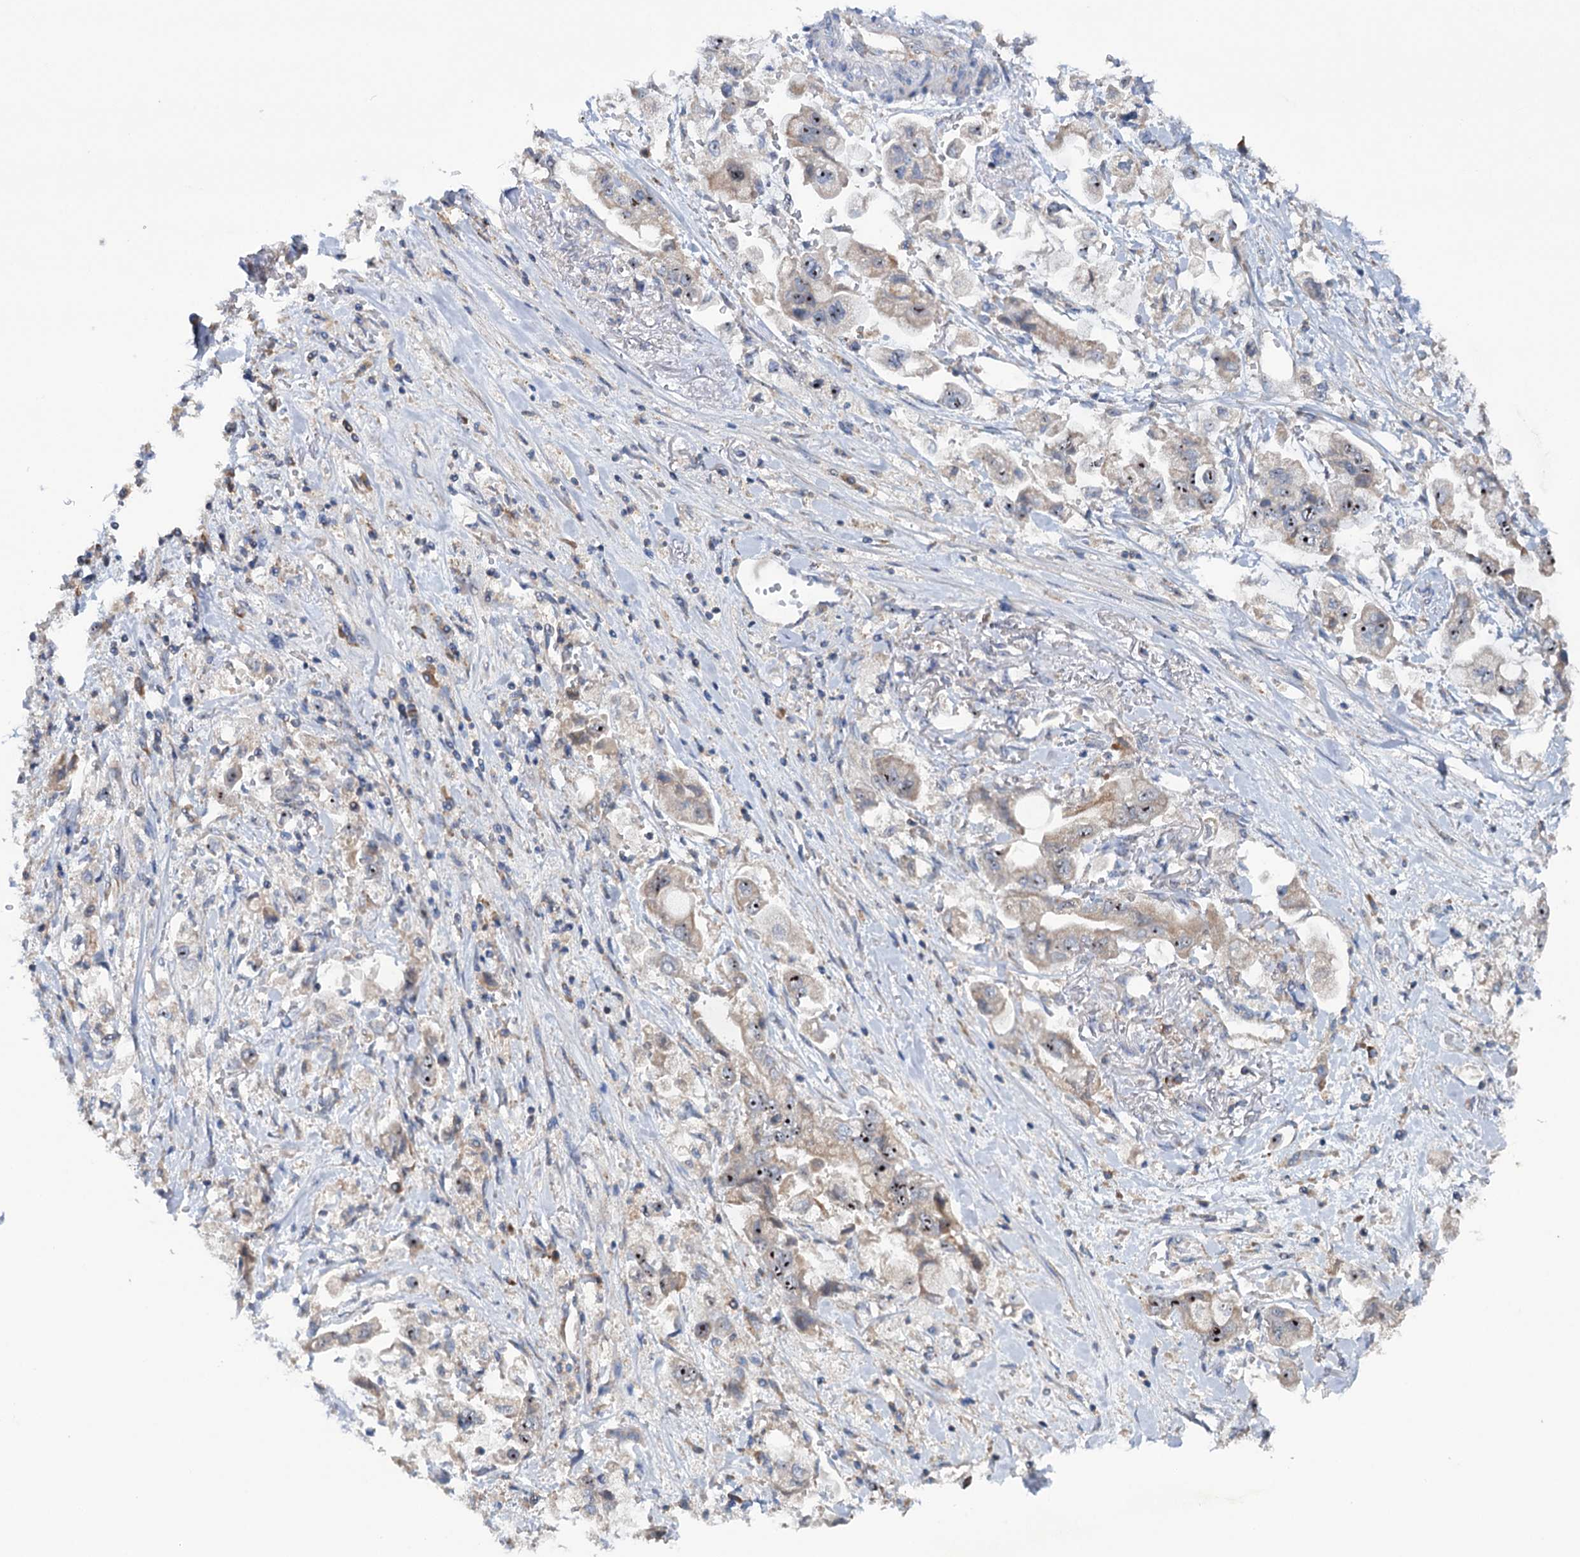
{"staining": {"intensity": "moderate", "quantity": ">75%", "location": "cytoplasmic/membranous,nuclear"}, "tissue": "stomach cancer", "cell_type": "Tumor cells", "image_type": "cancer", "snomed": [{"axis": "morphology", "description": "Adenocarcinoma, NOS"}, {"axis": "topography", "description": "Stomach"}], "caption": "The histopathology image reveals a brown stain indicating the presence of a protein in the cytoplasmic/membranous and nuclear of tumor cells in stomach adenocarcinoma. The staining was performed using DAB to visualize the protein expression in brown, while the nuclei were stained in blue with hematoxylin (Magnification: 20x).", "gene": "HTR3B", "patient": {"sex": "male", "age": 62}}